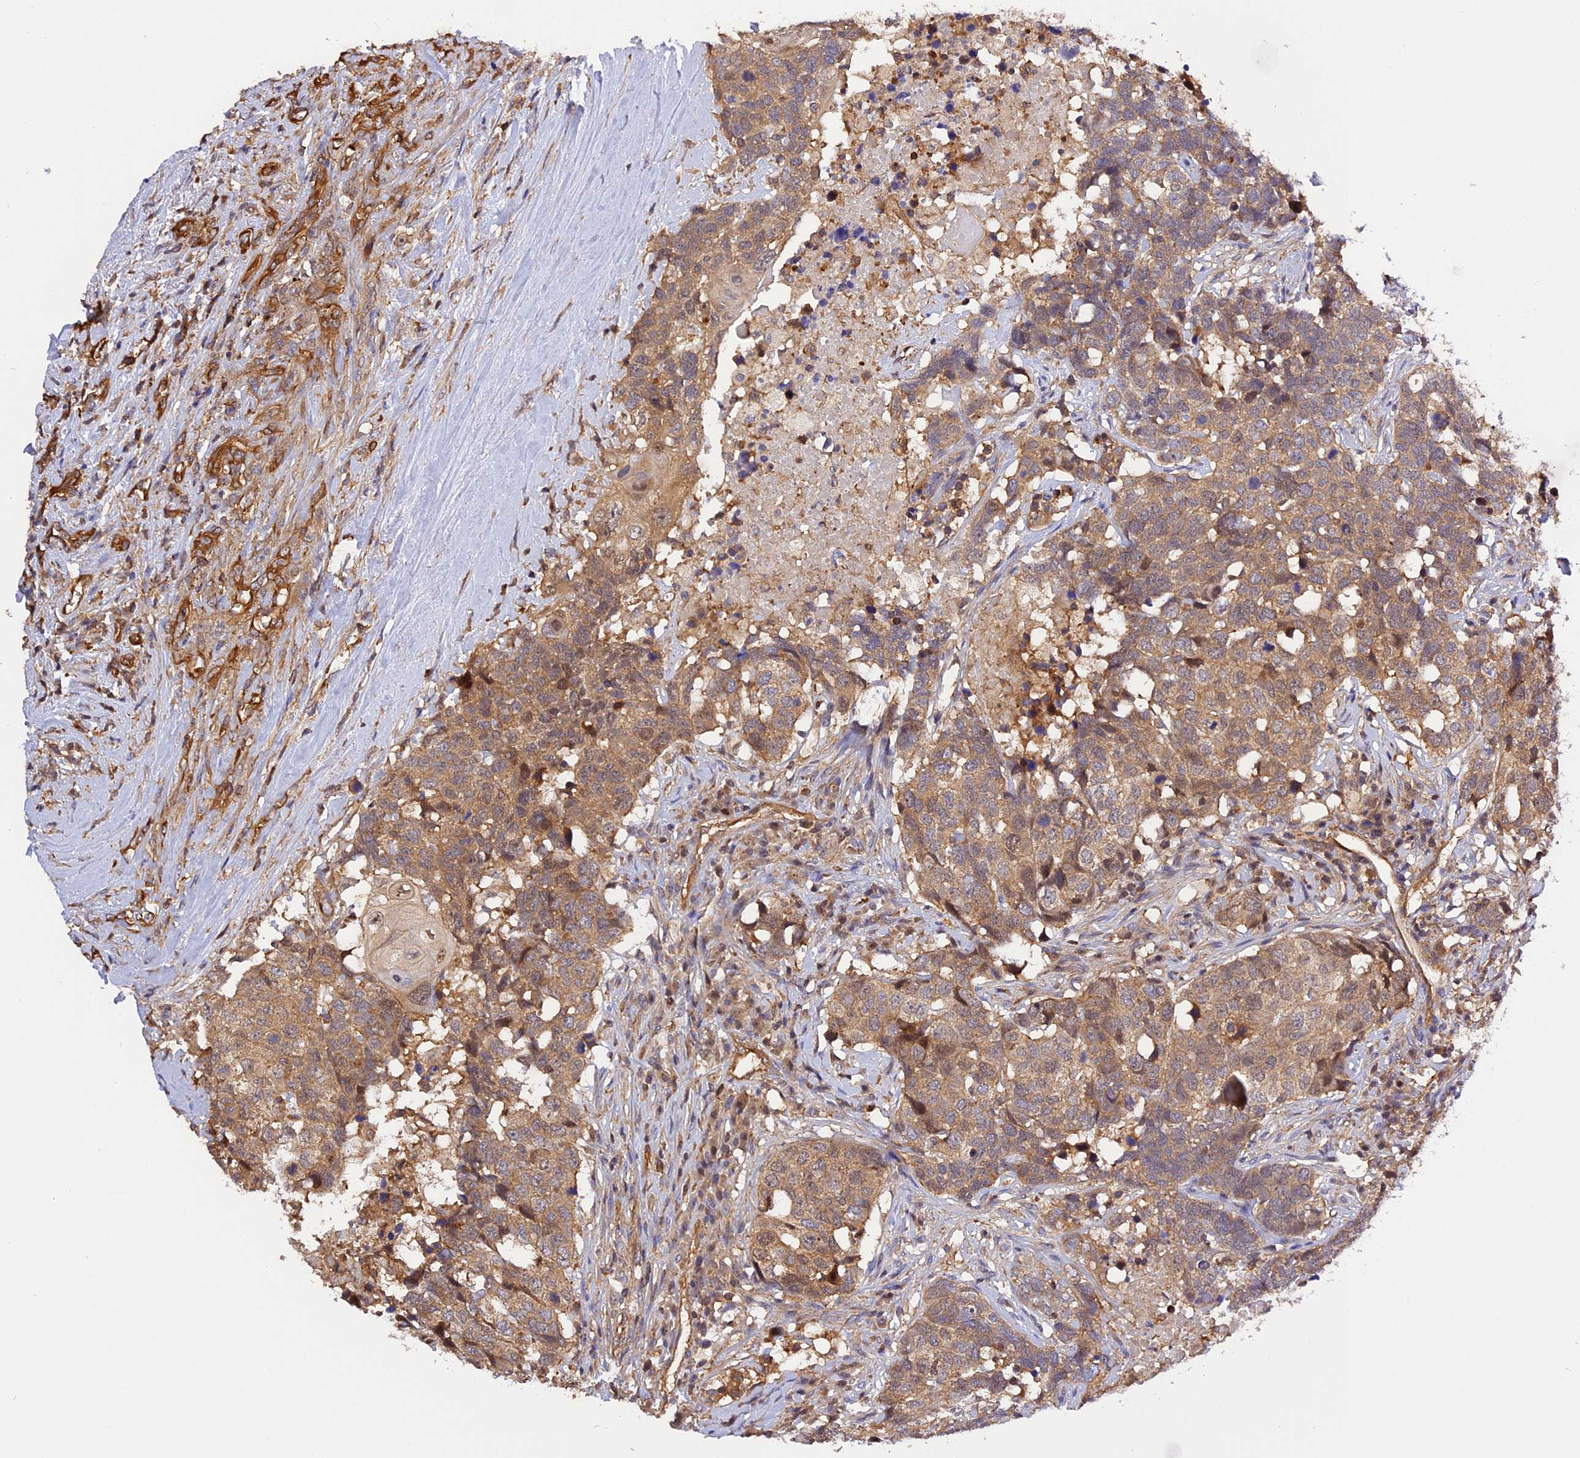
{"staining": {"intensity": "weak", "quantity": ">75%", "location": "cytoplasmic/membranous"}, "tissue": "head and neck cancer", "cell_type": "Tumor cells", "image_type": "cancer", "snomed": [{"axis": "morphology", "description": "Squamous cell carcinoma, NOS"}, {"axis": "topography", "description": "Head-Neck"}], "caption": "Protein expression analysis of squamous cell carcinoma (head and neck) demonstrates weak cytoplasmic/membranous positivity in approximately >75% of tumor cells. The staining was performed using DAB (3,3'-diaminobenzidine), with brown indicating positive protein expression. Nuclei are stained blue with hematoxylin.", "gene": "C5orf22", "patient": {"sex": "male", "age": 66}}